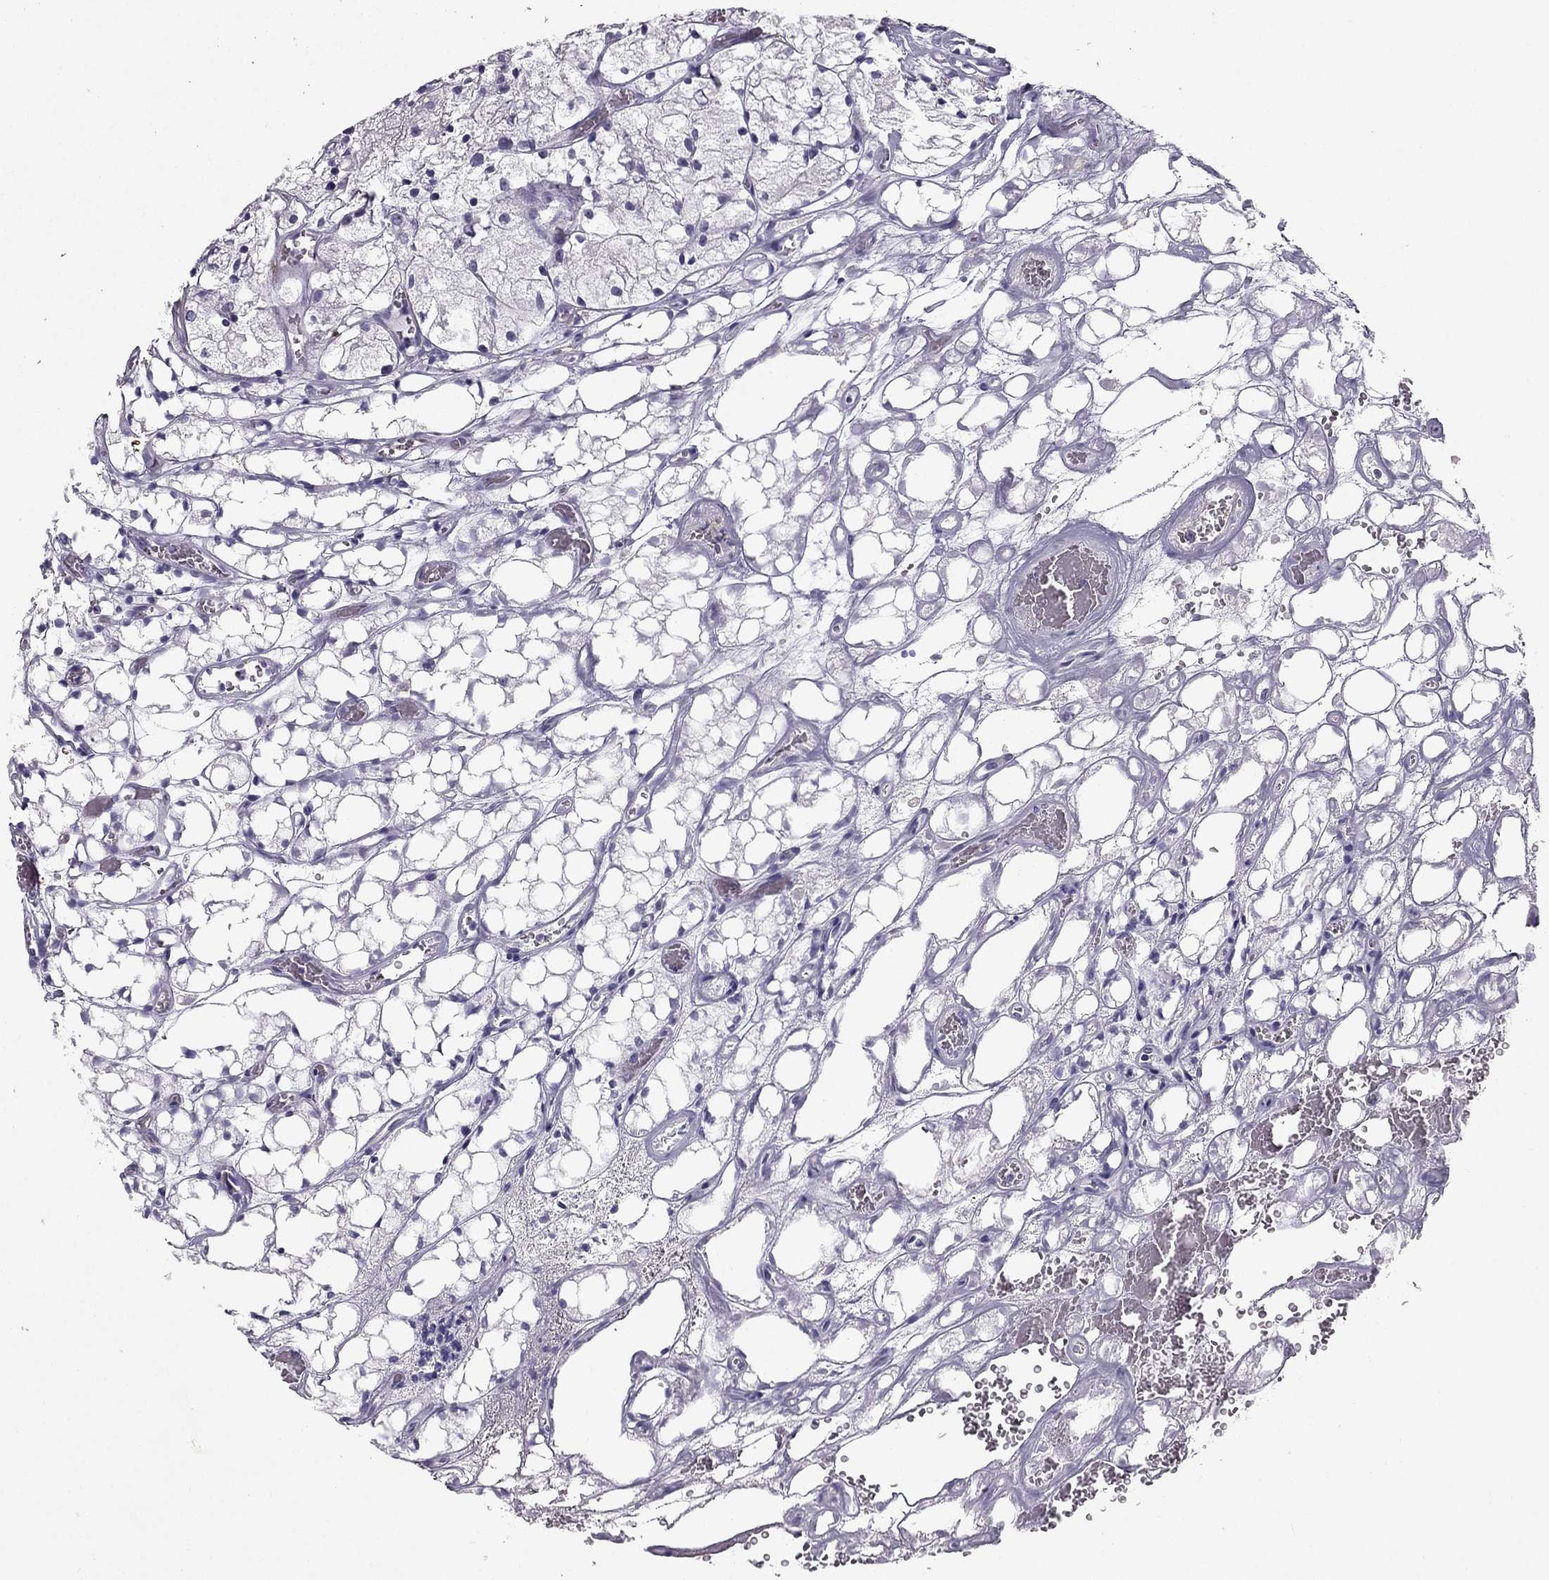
{"staining": {"intensity": "negative", "quantity": "none", "location": "none"}, "tissue": "renal cancer", "cell_type": "Tumor cells", "image_type": "cancer", "snomed": [{"axis": "morphology", "description": "Adenocarcinoma, NOS"}, {"axis": "topography", "description": "Kidney"}], "caption": "IHC image of human renal cancer stained for a protein (brown), which displays no staining in tumor cells.", "gene": "LMTK3", "patient": {"sex": "female", "age": 69}}